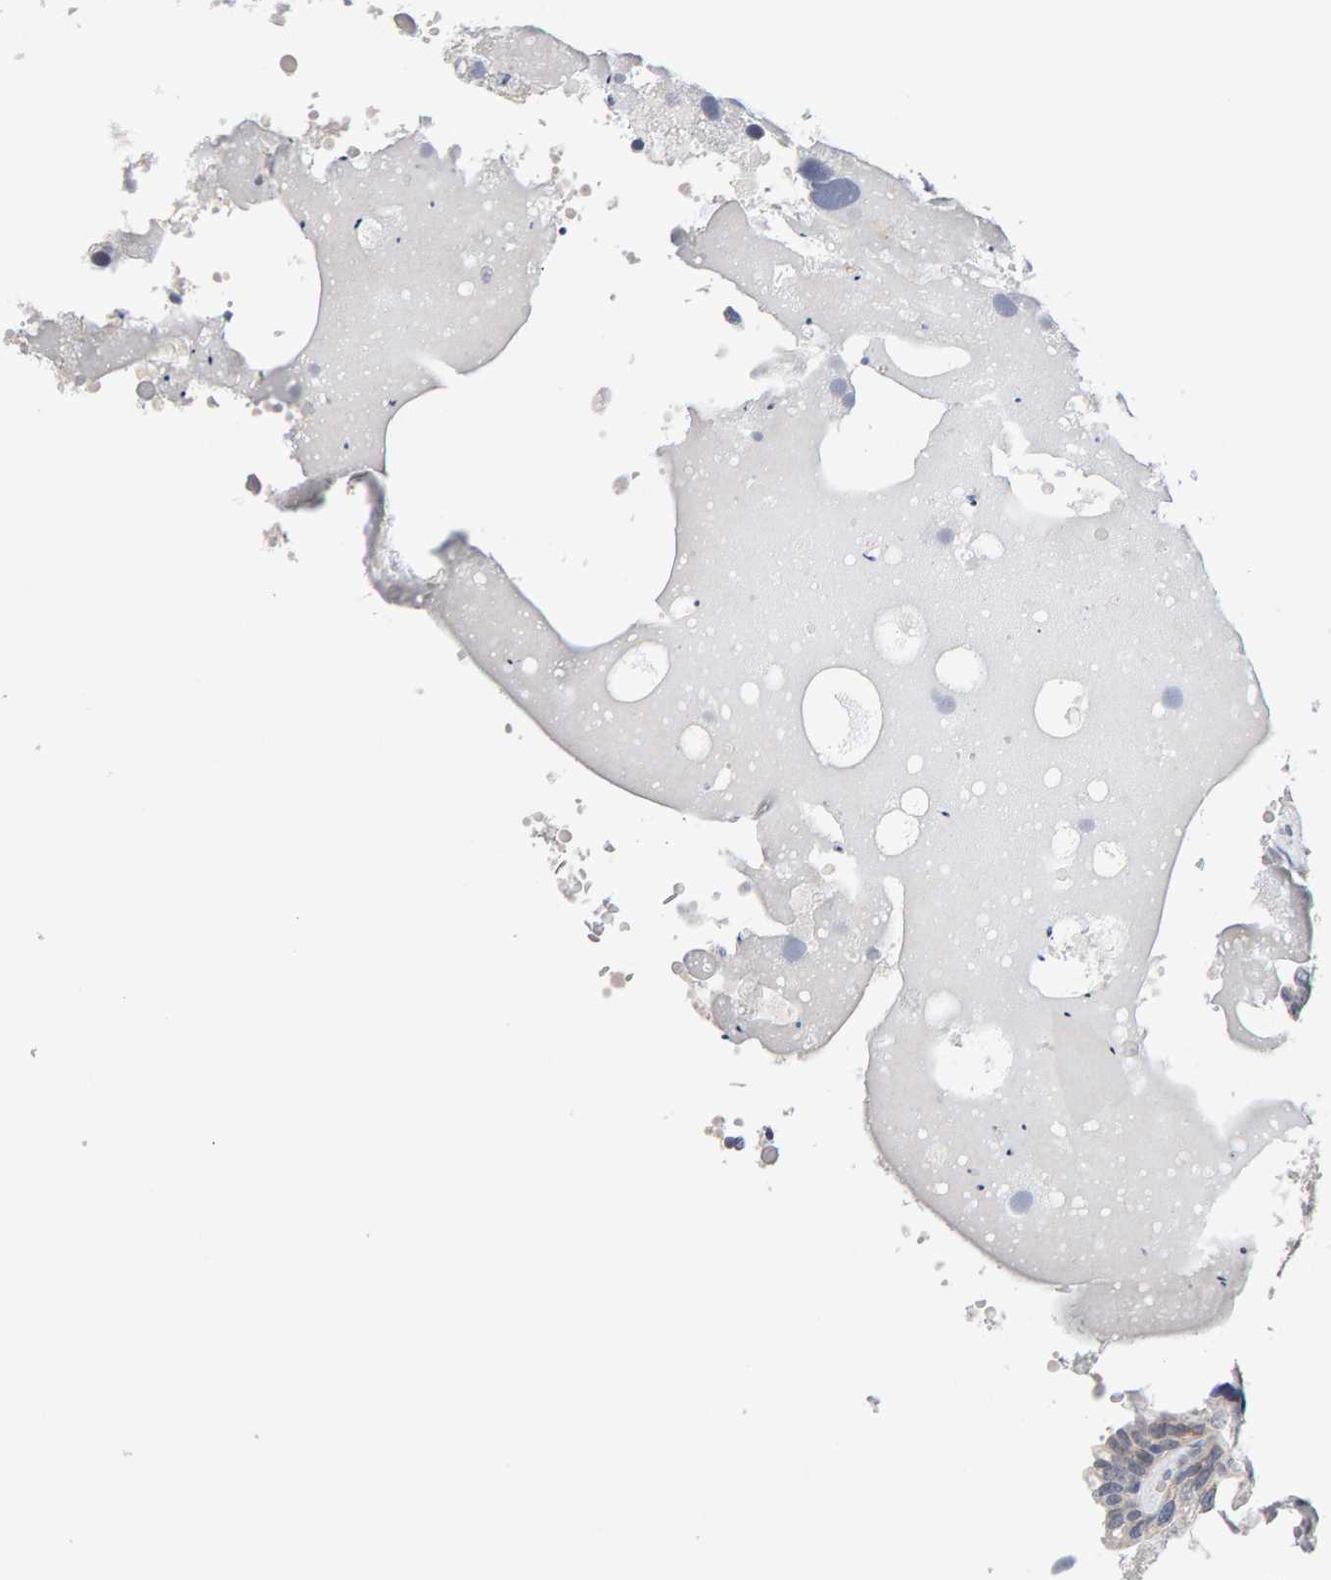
{"staining": {"intensity": "negative", "quantity": "none", "location": "none"}, "tissue": "seminal vesicle", "cell_type": "Glandular cells", "image_type": "normal", "snomed": [{"axis": "morphology", "description": "Normal tissue, NOS"}, {"axis": "topography", "description": "Seminal veicle"}], "caption": "Protein analysis of normal seminal vesicle reveals no significant positivity in glandular cells.", "gene": "HNF4A", "patient": {"sex": "male", "age": 68}}